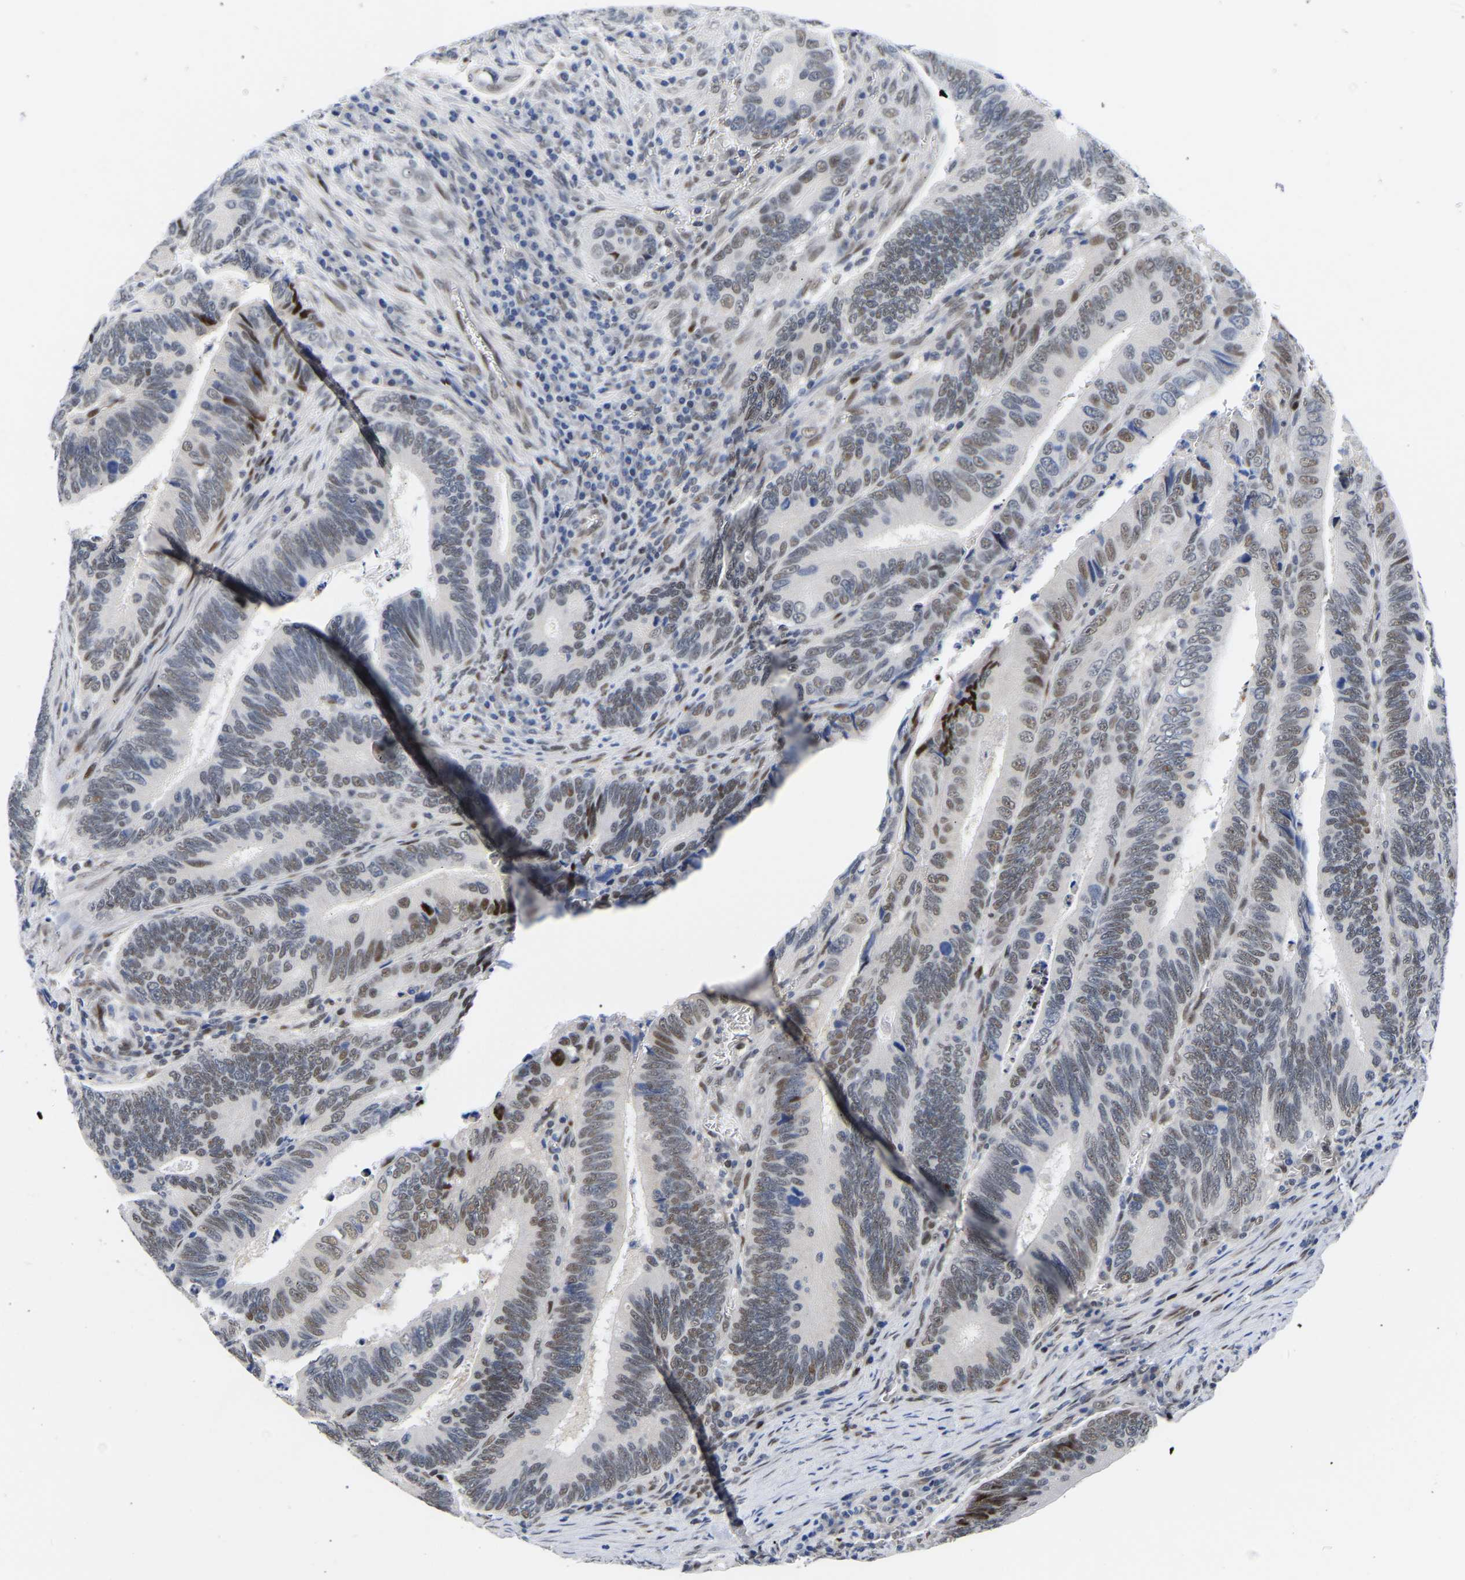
{"staining": {"intensity": "moderate", "quantity": ">75%", "location": "nuclear"}, "tissue": "colorectal cancer", "cell_type": "Tumor cells", "image_type": "cancer", "snomed": [{"axis": "morphology", "description": "Inflammation, NOS"}, {"axis": "morphology", "description": "Adenocarcinoma, NOS"}, {"axis": "topography", "description": "Colon"}], "caption": "A photomicrograph showing moderate nuclear expression in about >75% of tumor cells in colorectal cancer, as visualized by brown immunohistochemical staining.", "gene": "PTRHD1", "patient": {"sex": "male", "age": 72}}